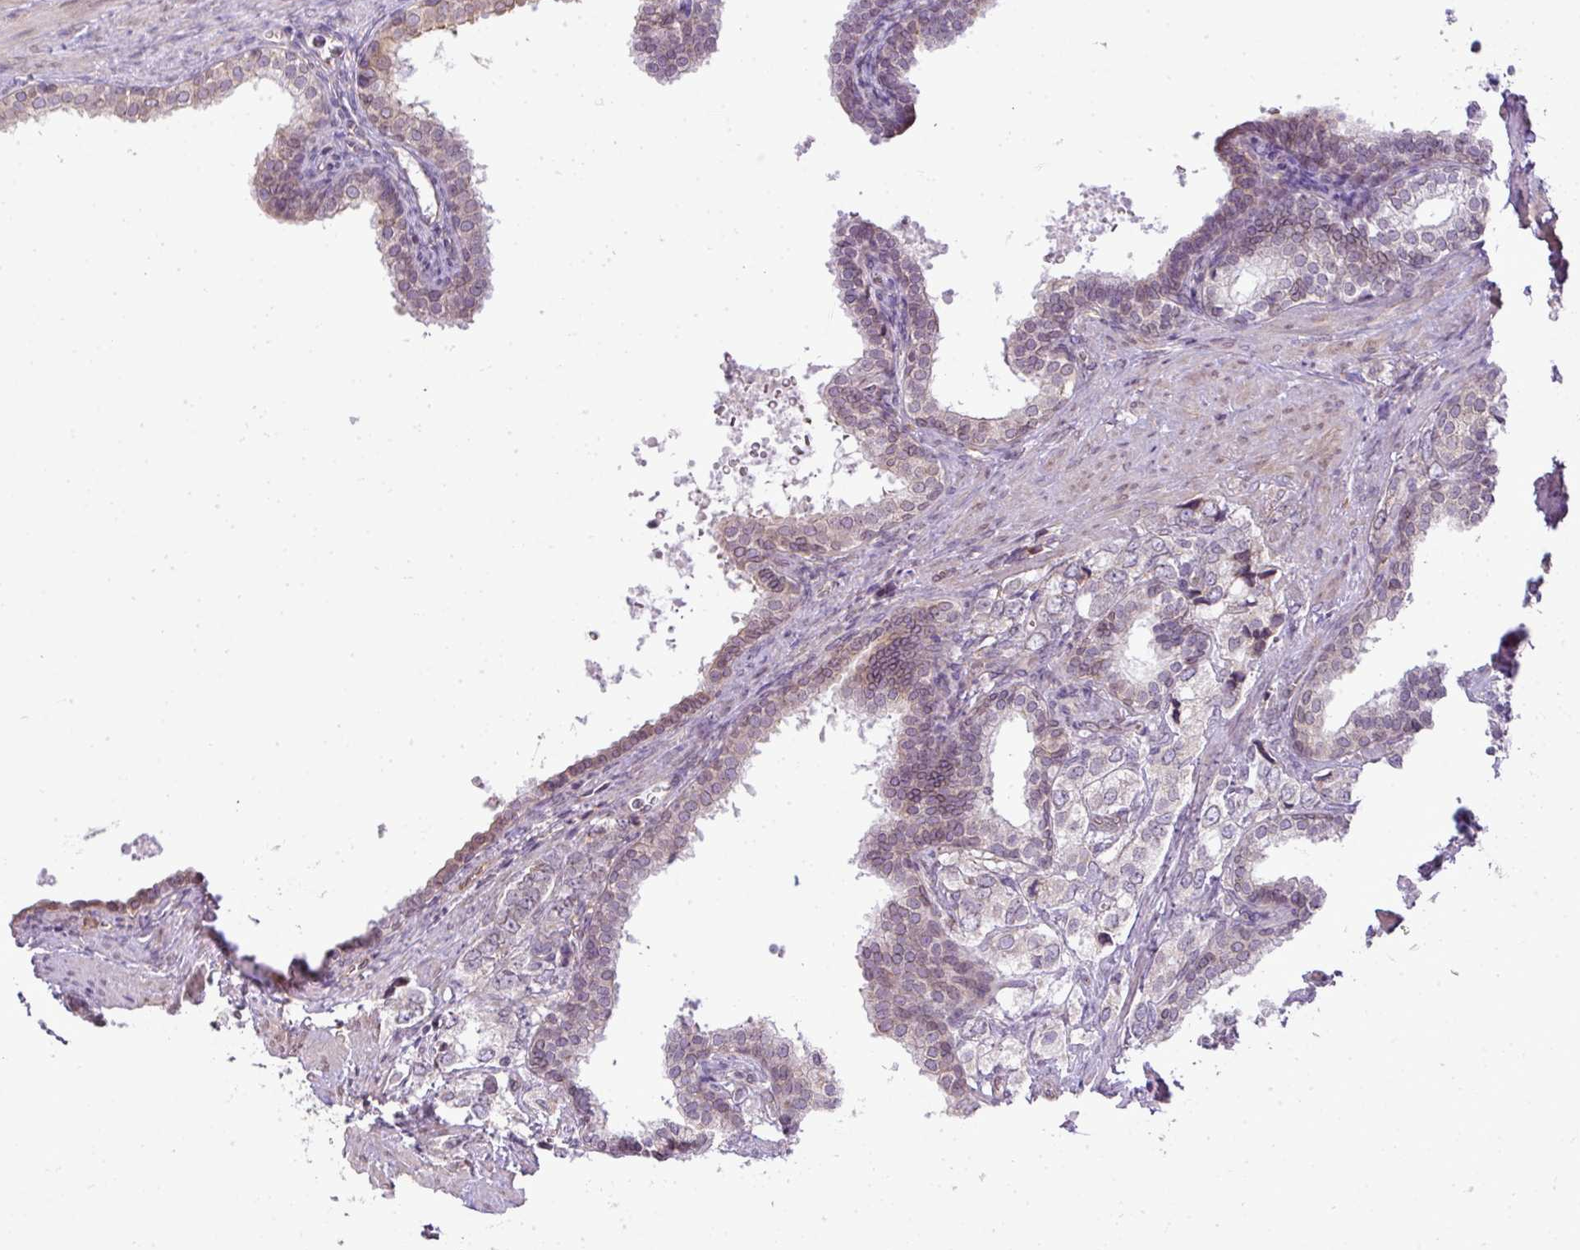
{"staining": {"intensity": "negative", "quantity": "none", "location": "none"}, "tissue": "prostate cancer", "cell_type": "Tumor cells", "image_type": "cancer", "snomed": [{"axis": "morphology", "description": "Adenocarcinoma, High grade"}, {"axis": "topography", "description": "Prostate"}], "caption": "This micrograph is of prostate cancer (adenocarcinoma (high-grade)) stained with immunohistochemistry to label a protein in brown with the nuclei are counter-stained blue. There is no staining in tumor cells.", "gene": "COX18", "patient": {"sex": "male", "age": 66}}